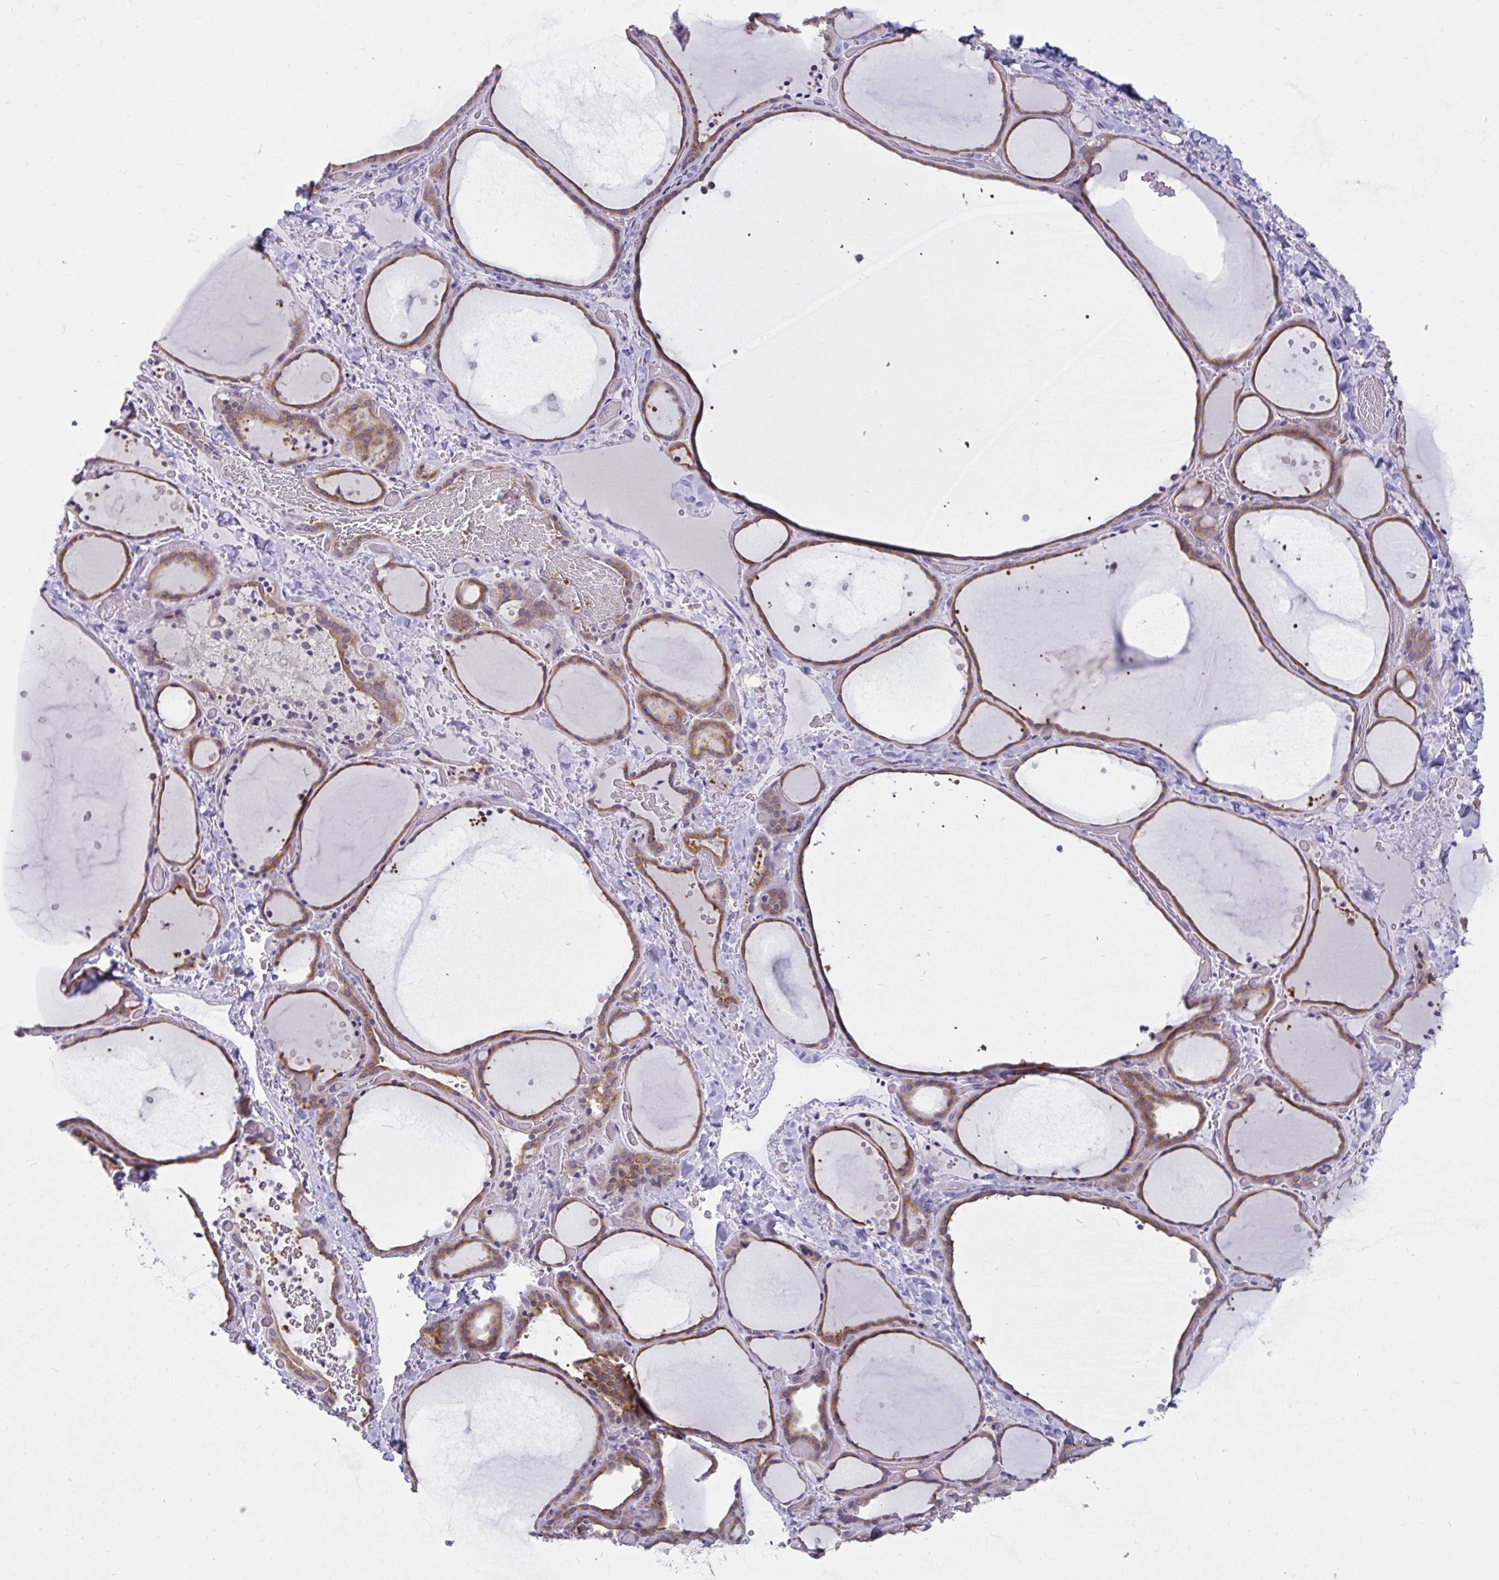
{"staining": {"intensity": "moderate", "quantity": ">75%", "location": "cytoplasmic/membranous"}, "tissue": "thyroid gland", "cell_type": "Glandular cells", "image_type": "normal", "snomed": [{"axis": "morphology", "description": "Normal tissue, NOS"}, {"axis": "topography", "description": "Thyroid gland"}], "caption": "A micrograph of thyroid gland stained for a protein reveals moderate cytoplasmic/membranous brown staining in glandular cells. The protein is shown in brown color, while the nuclei are stained blue.", "gene": "TBC1D4", "patient": {"sex": "female", "age": 36}}